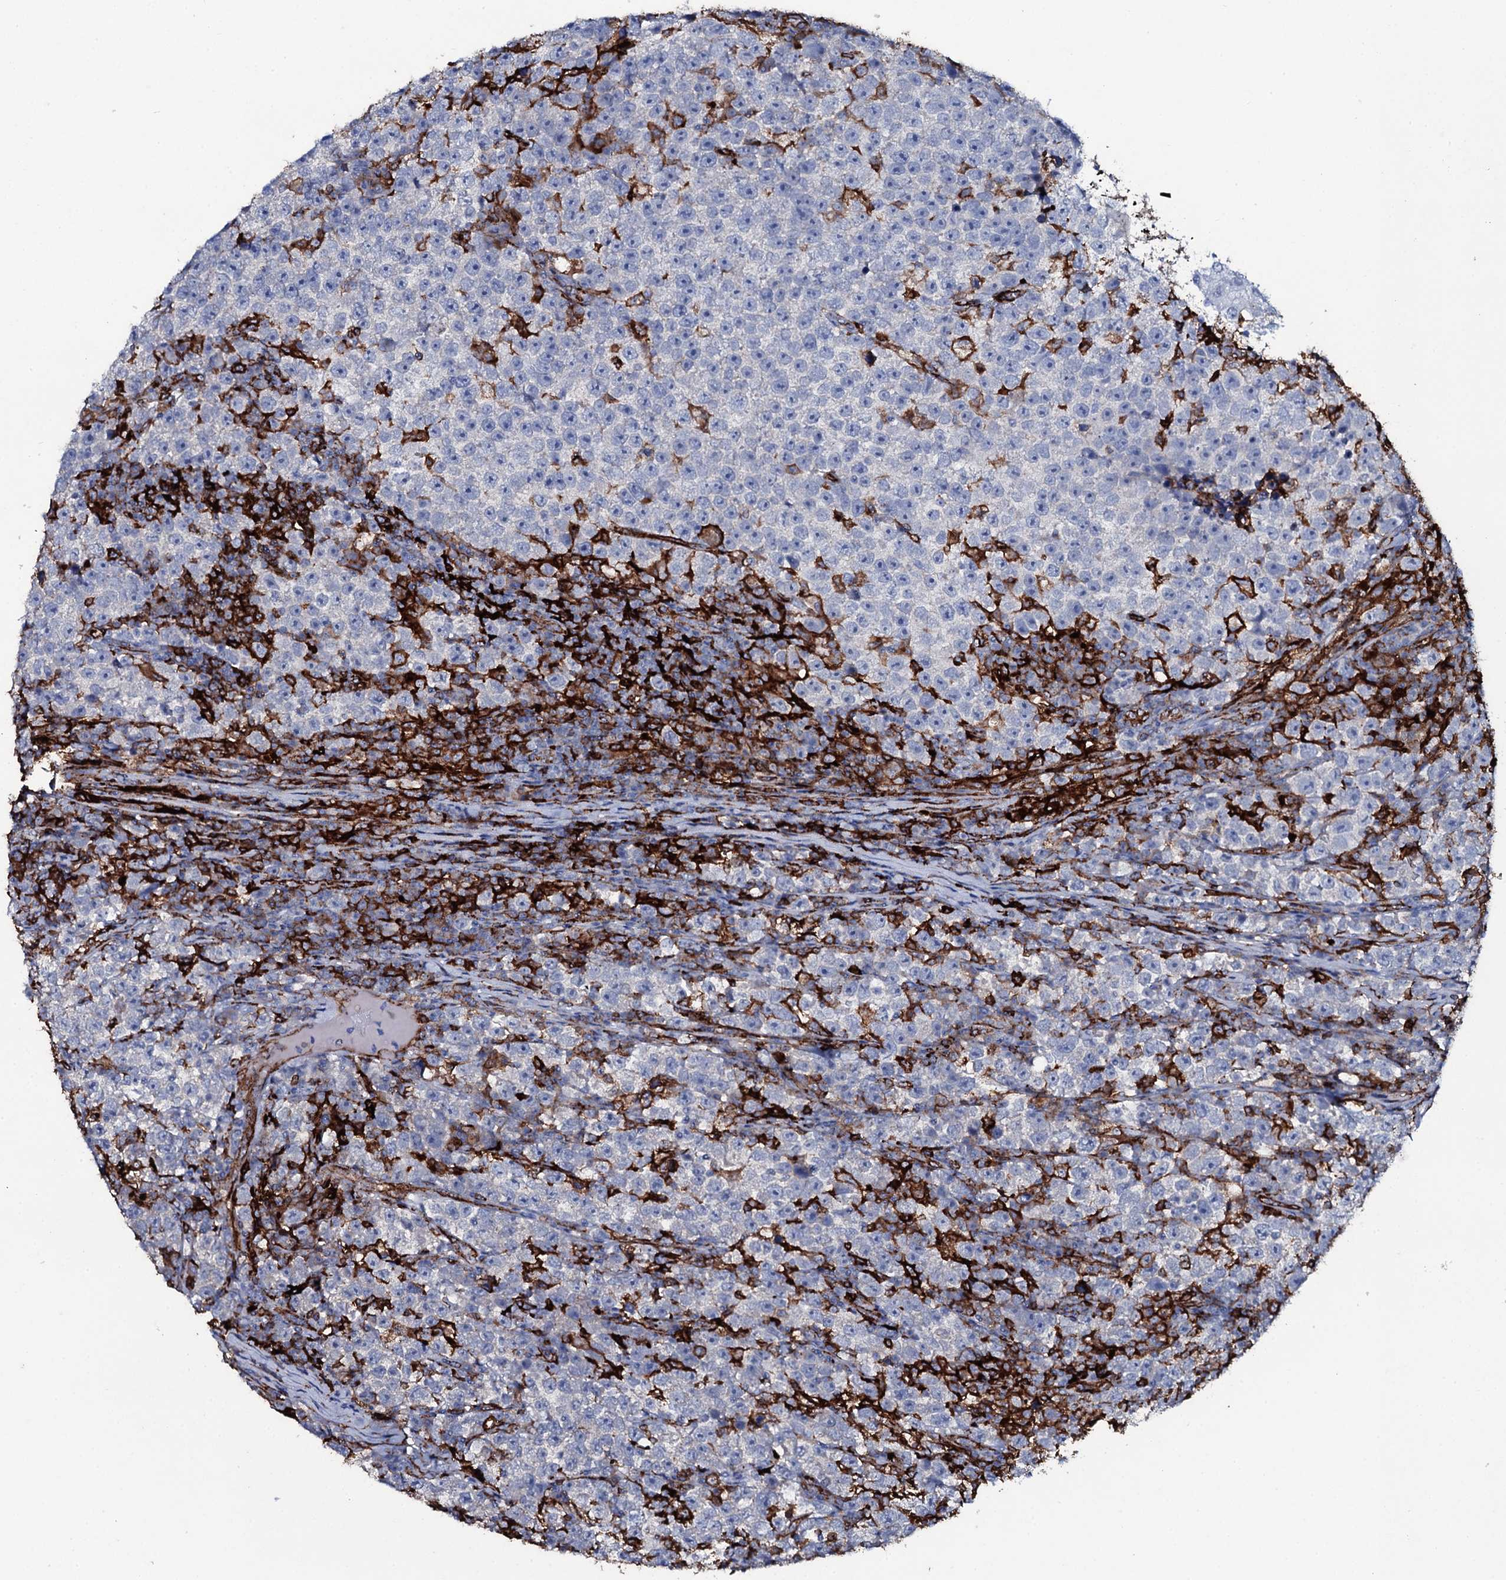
{"staining": {"intensity": "negative", "quantity": "none", "location": "none"}, "tissue": "testis cancer", "cell_type": "Tumor cells", "image_type": "cancer", "snomed": [{"axis": "morphology", "description": "Normal tissue, NOS"}, {"axis": "morphology", "description": "Seminoma, NOS"}, {"axis": "topography", "description": "Testis"}], "caption": "DAB (3,3'-diaminobenzidine) immunohistochemical staining of human testis cancer (seminoma) displays no significant positivity in tumor cells.", "gene": "OSBPL2", "patient": {"sex": "male", "age": 43}}